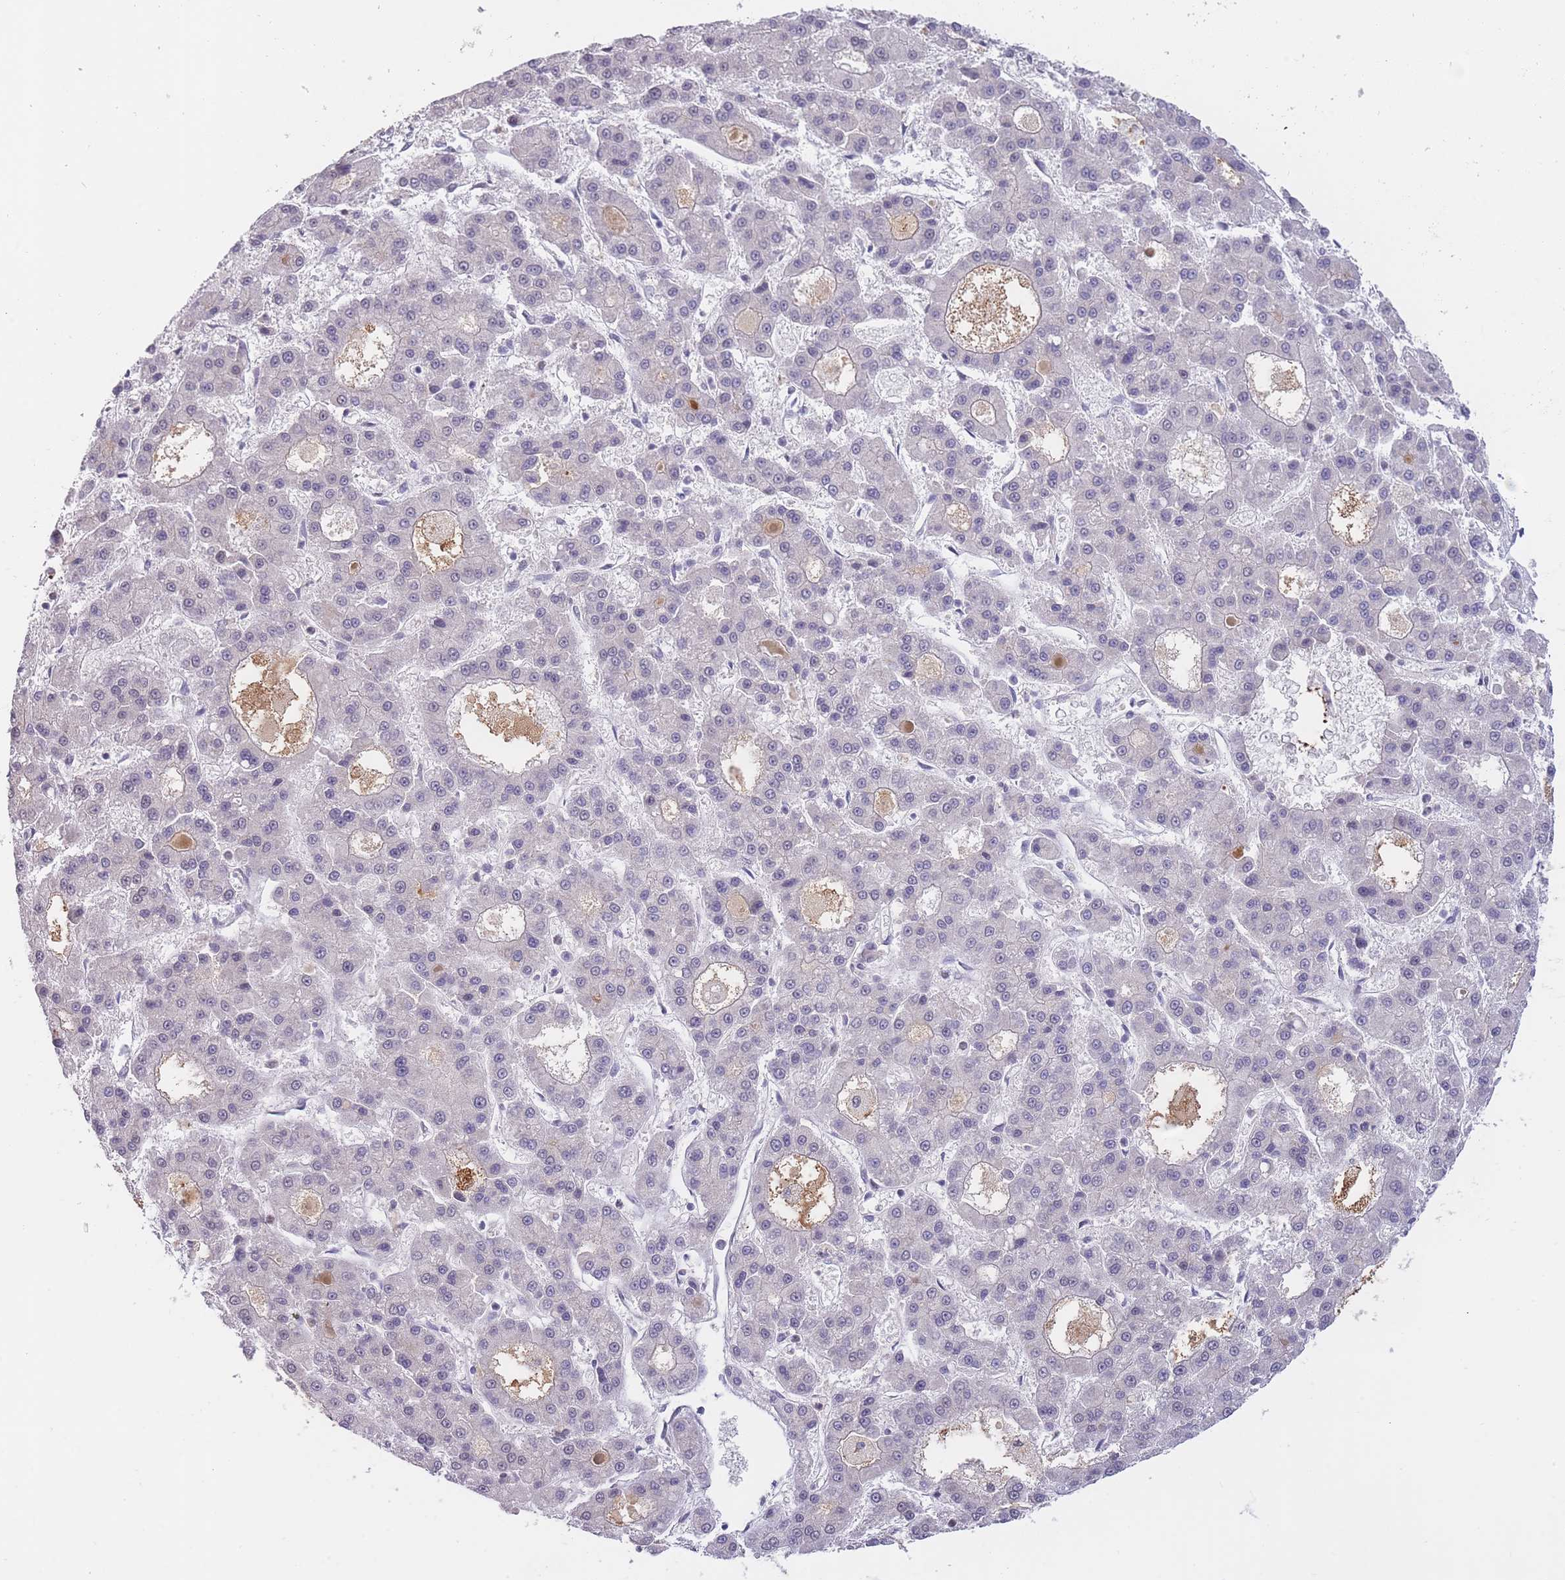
{"staining": {"intensity": "negative", "quantity": "none", "location": "none"}, "tissue": "liver cancer", "cell_type": "Tumor cells", "image_type": "cancer", "snomed": [{"axis": "morphology", "description": "Carcinoma, Hepatocellular, NOS"}, {"axis": "topography", "description": "Liver"}], "caption": "The image shows no significant staining in tumor cells of hepatocellular carcinoma (liver).", "gene": "GOLGA6L25", "patient": {"sex": "male", "age": 70}}